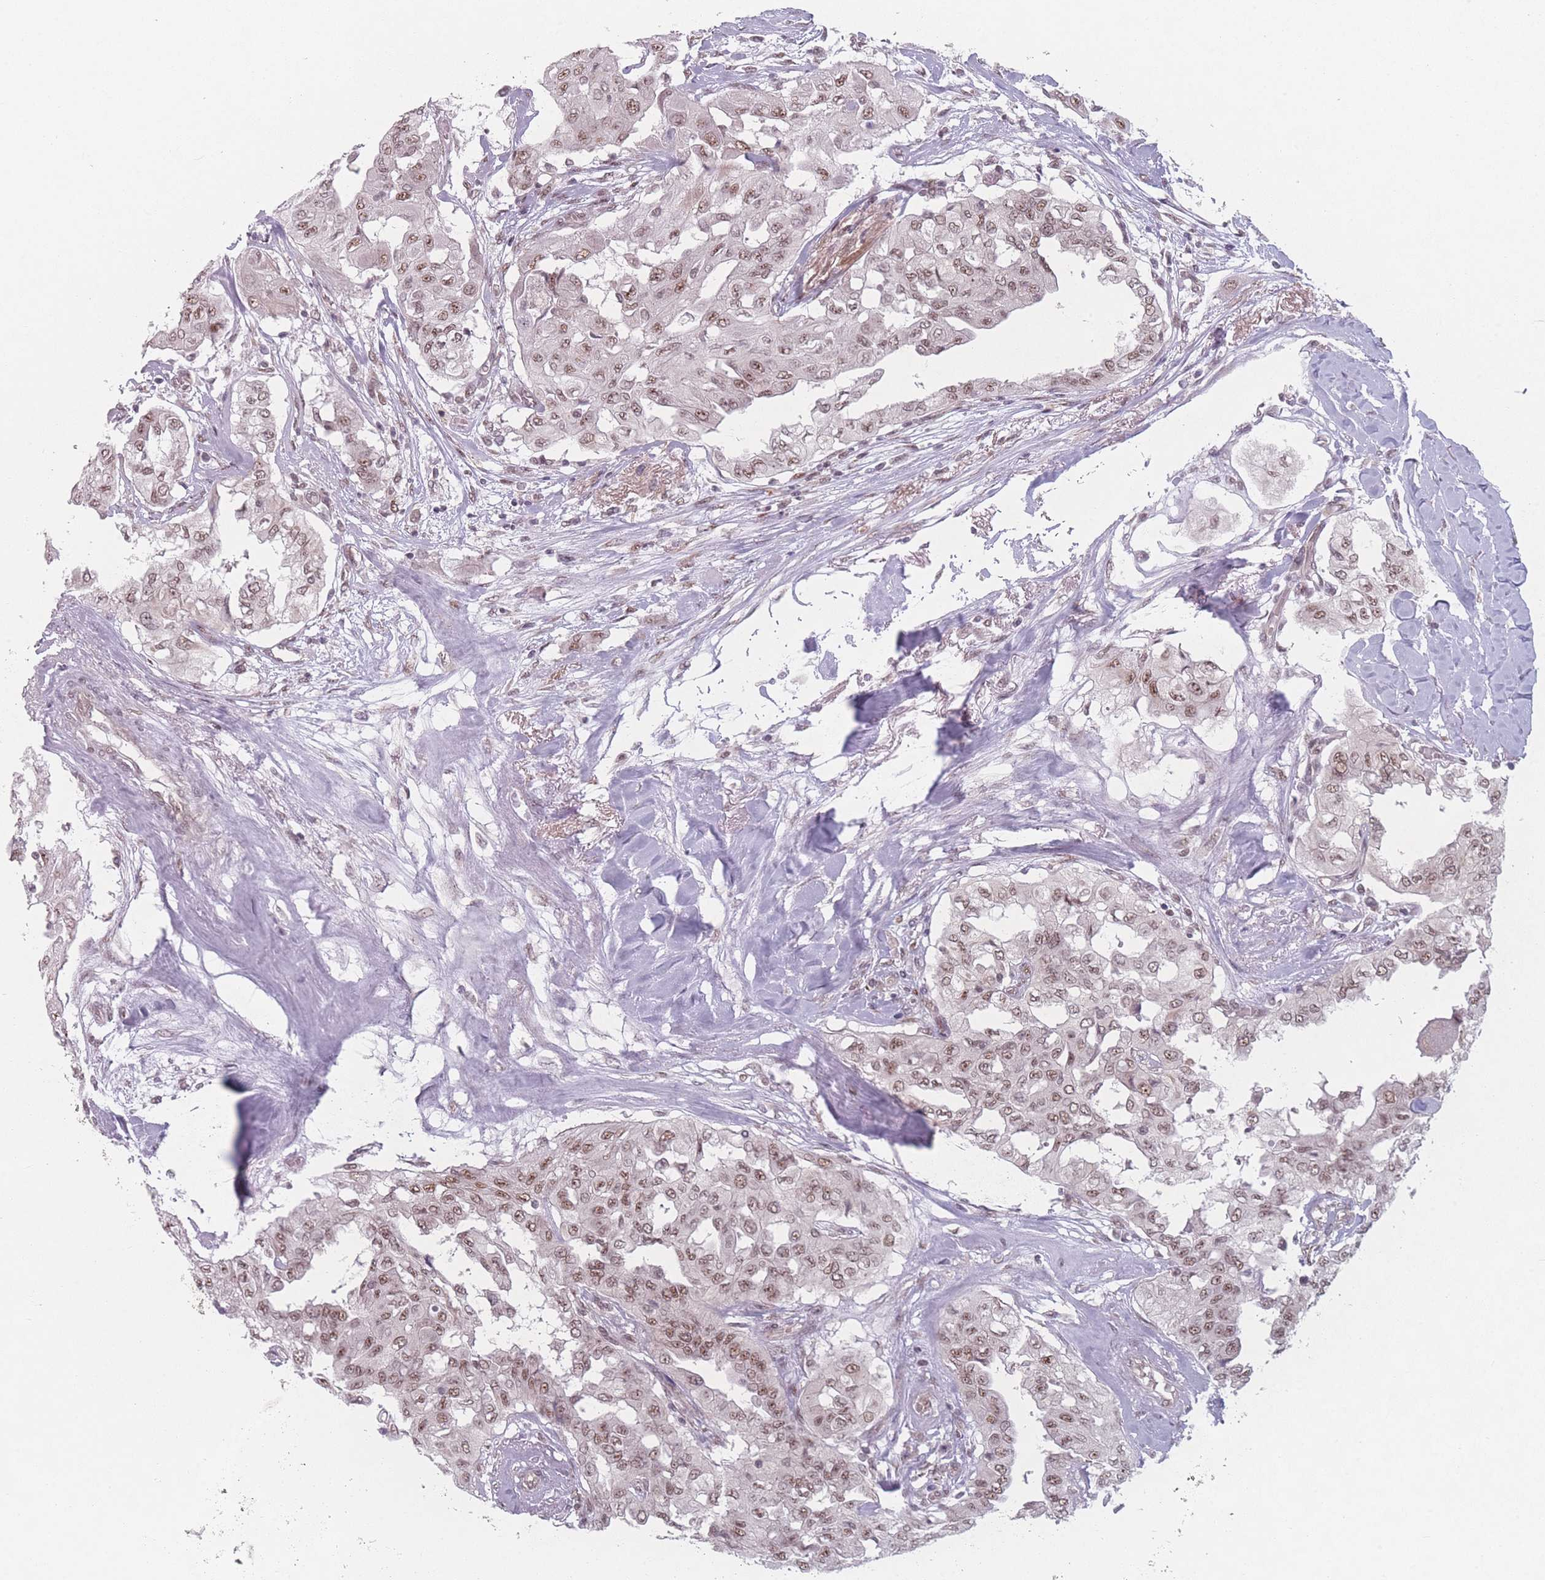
{"staining": {"intensity": "moderate", "quantity": ">75%", "location": "nuclear"}, "tissue": "thyroid cancer", "cell_type": "Tumor cells", "image_type": "cancer", "snomed": [{"axis": "morphology", "description": "Papillary adenocarcinoma, NOS"}, {"axis": "topography", "description": "Thyroid gland"}], "caption": "High-power microscopy captured an immunohistochemistry photomicrograph of thyroid papillary adenocarcinoma, revealing moderate nuclear positivity in approximately >75% of tumor cells. (IHC, brightfield microscopy, high magnification).", "gene": "ZC3H14", "patient": {"sex": "female", "age": 59}}